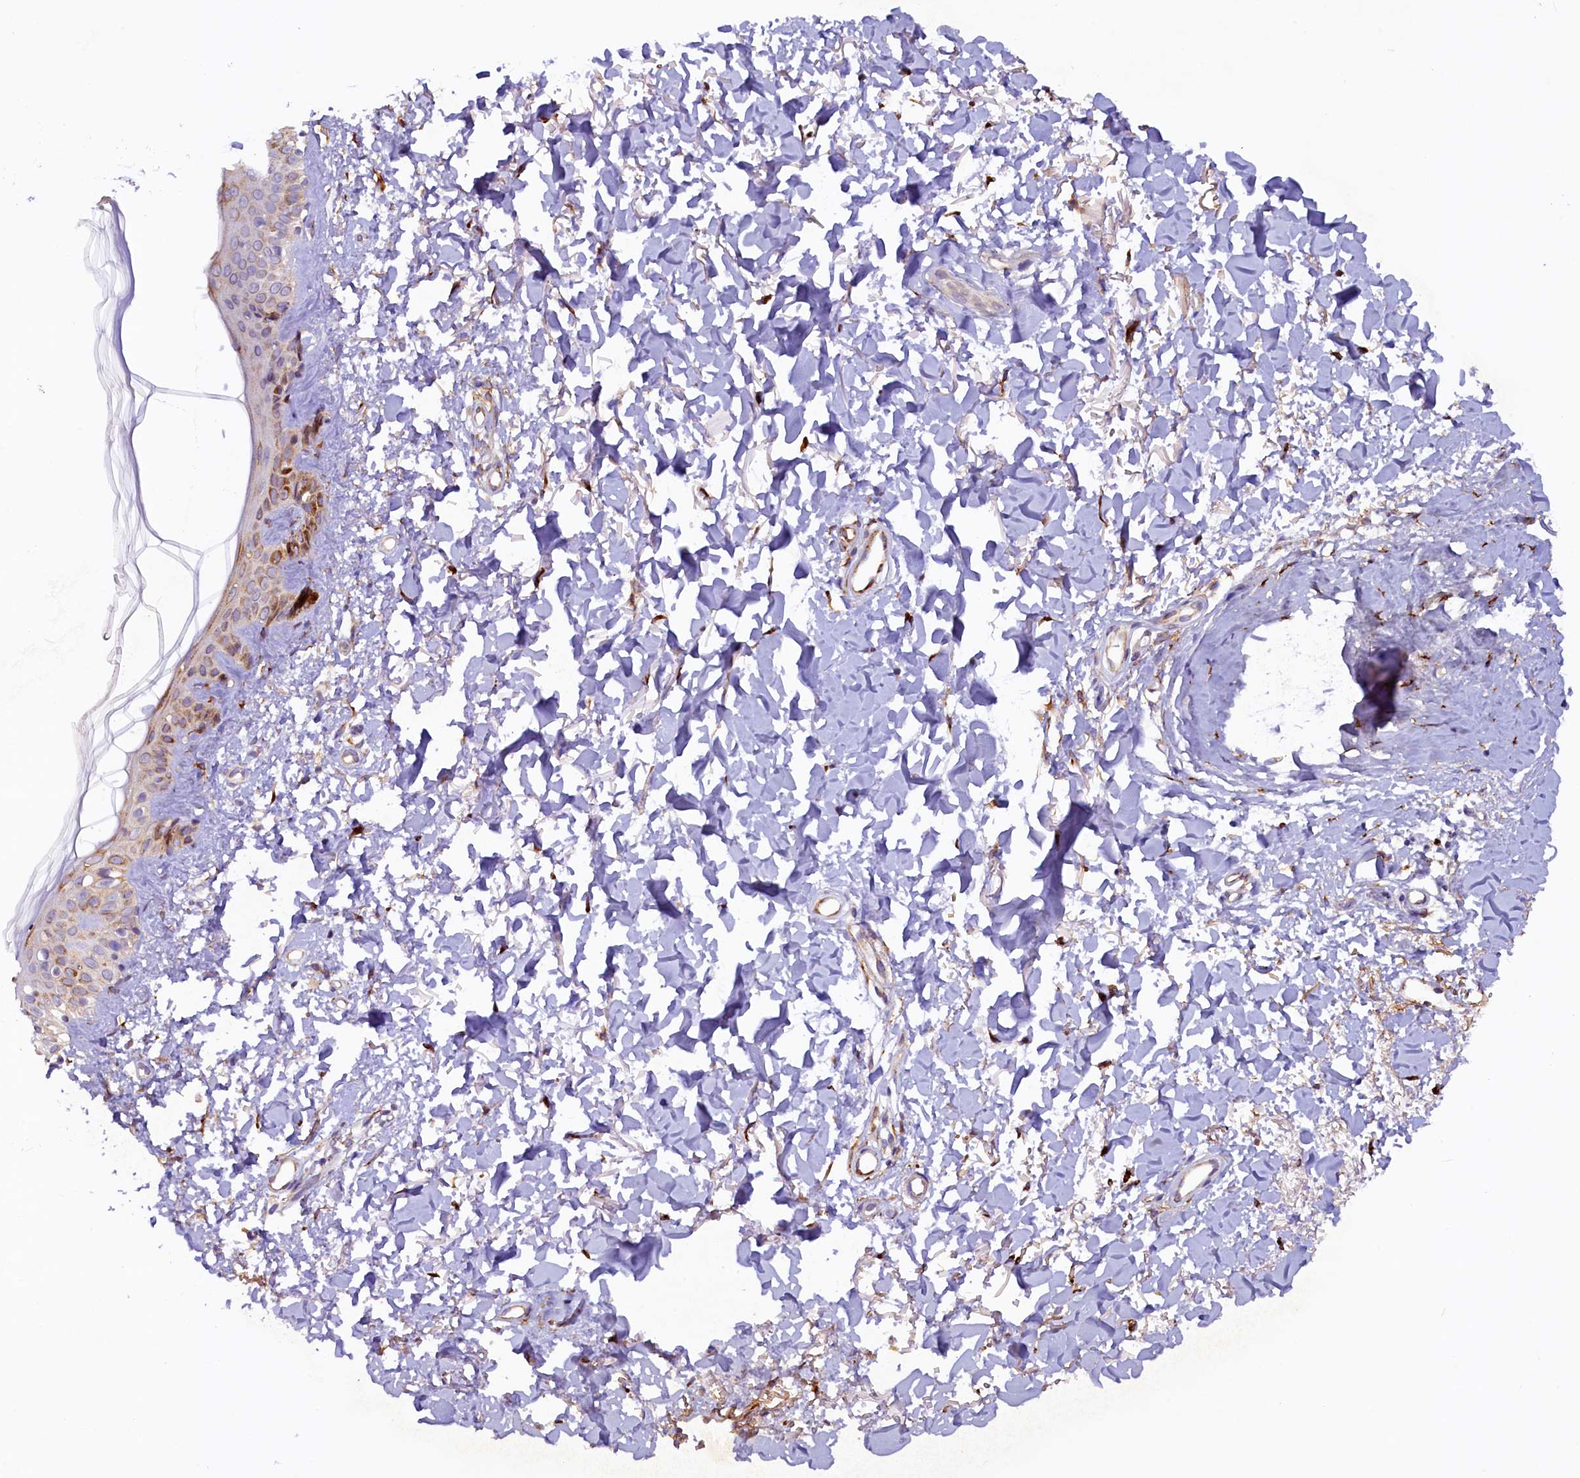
{"staining": {"intensity": "moderate", "quantity": "25%-75%", "location": "cytoplasmic/membranous"}, "tissue": "skin", "cell_type": "Fibroblasts", "image_type": "normal", "snomed": [{"axis": "morphology", "description": "Normal tissue, NOS"}, {"axis": "topography", "description": "Skin"}], "caption": "Fibroblasts show medium levels of moderate cytoplasmic/membranous expression in about 25%-75% of cells in benign human skin.", "gene": "SSC5D", "patient": {"sex": "female", "age": 58}}